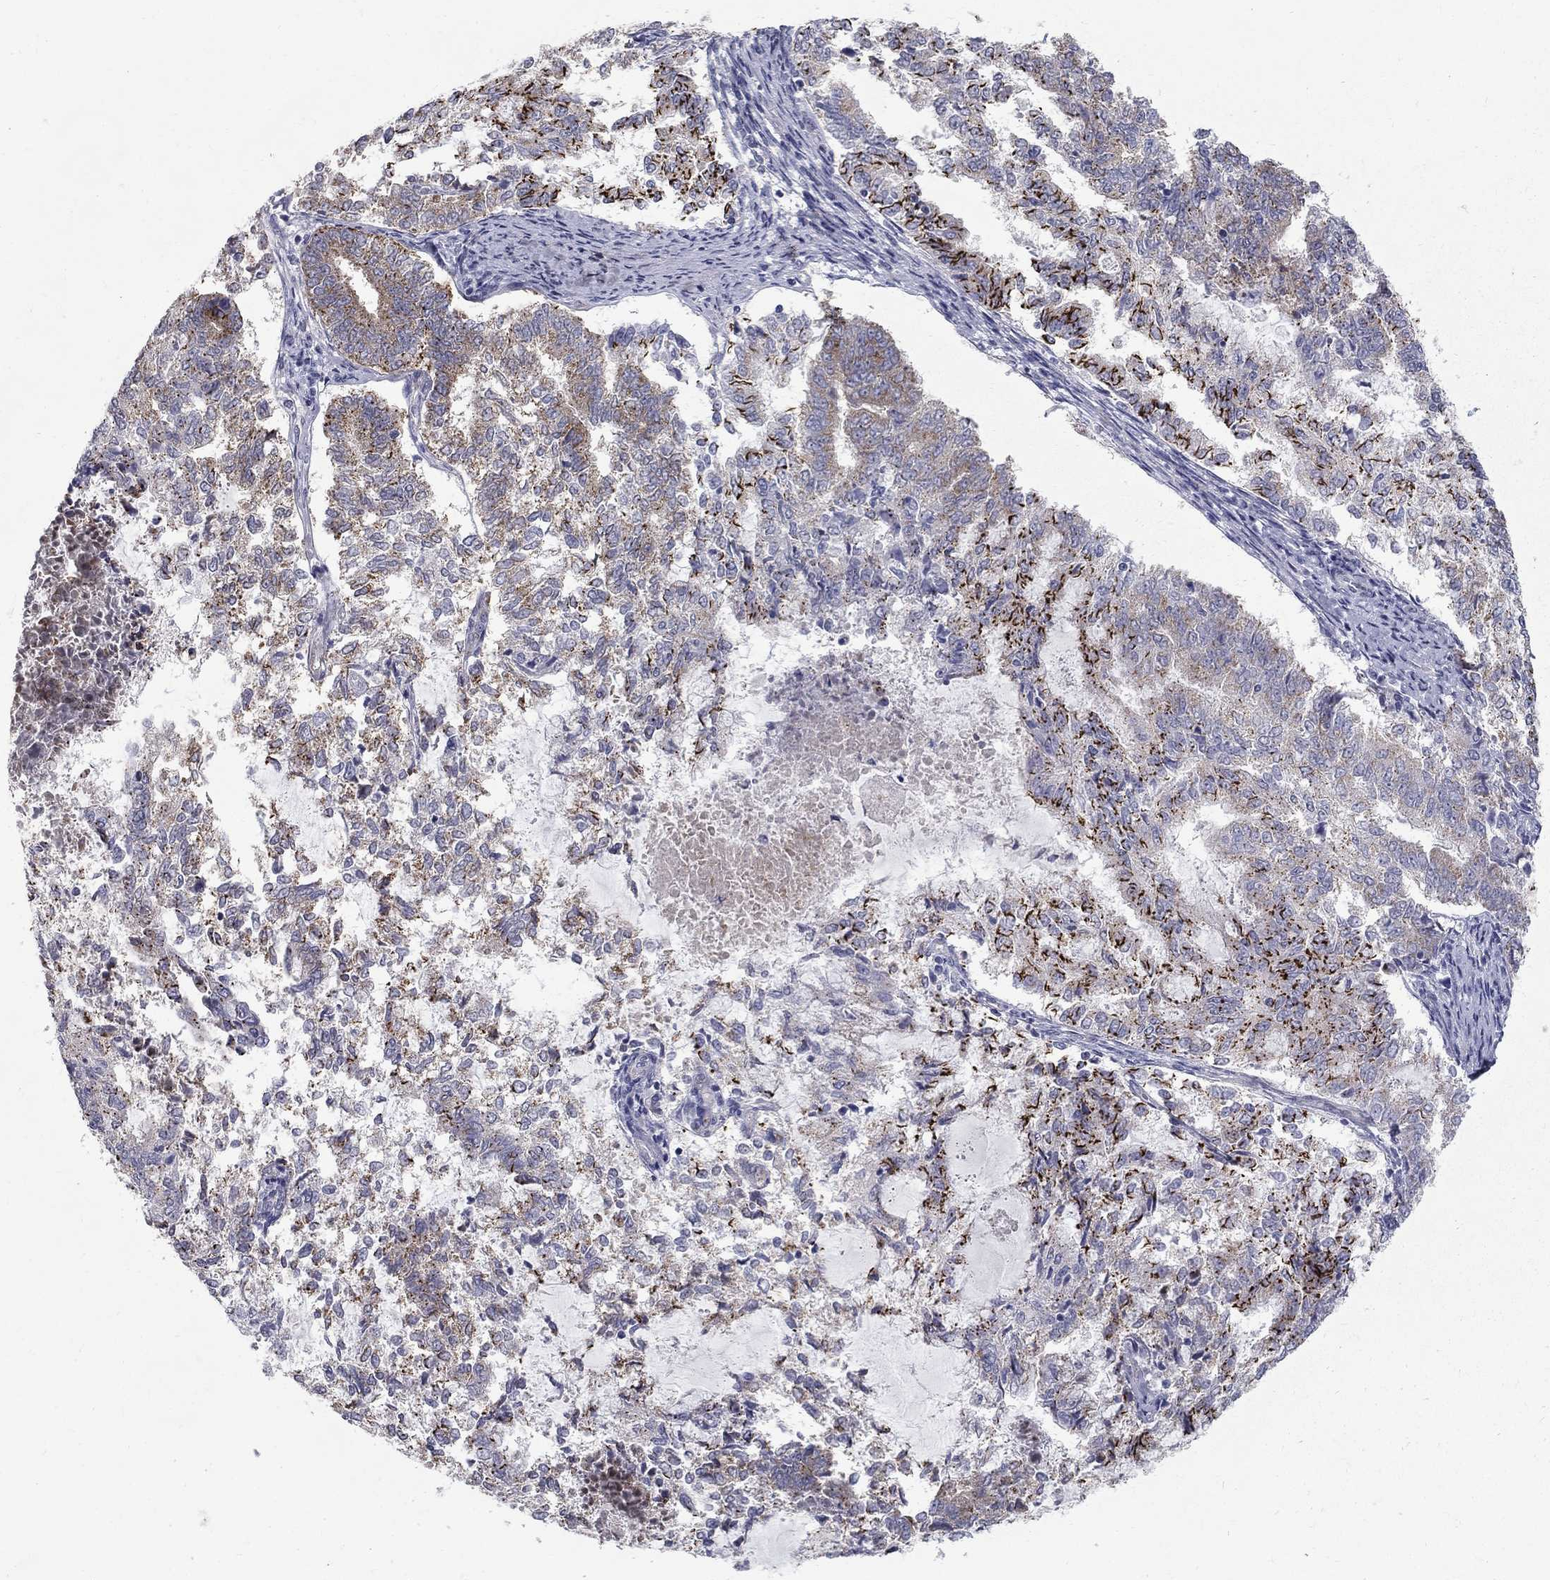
{"staining": {"intensity": "strong", "quantity": "25%-75%", "location": "cytoplasmic/membranous"}, "tissue": "endometrial cancer", "cell_type": "Tumor cells", "image_type": "cancer", "snomed": [{"axis": "morphology", "description": "Adenocarcinoma, NOS"}, {"axis": "topography", "description": "Endometrium"}], "caption": "Immunohistochemistry photomicrograph of human endometrial cancer stained for a protein (brown), which exhibits high levels of strong cytoplasmic/membranous staining in approximately 25%-75% of tumor cells.", "gene": "CLIC6", "patient": {"sex": "female", "age": 65}}